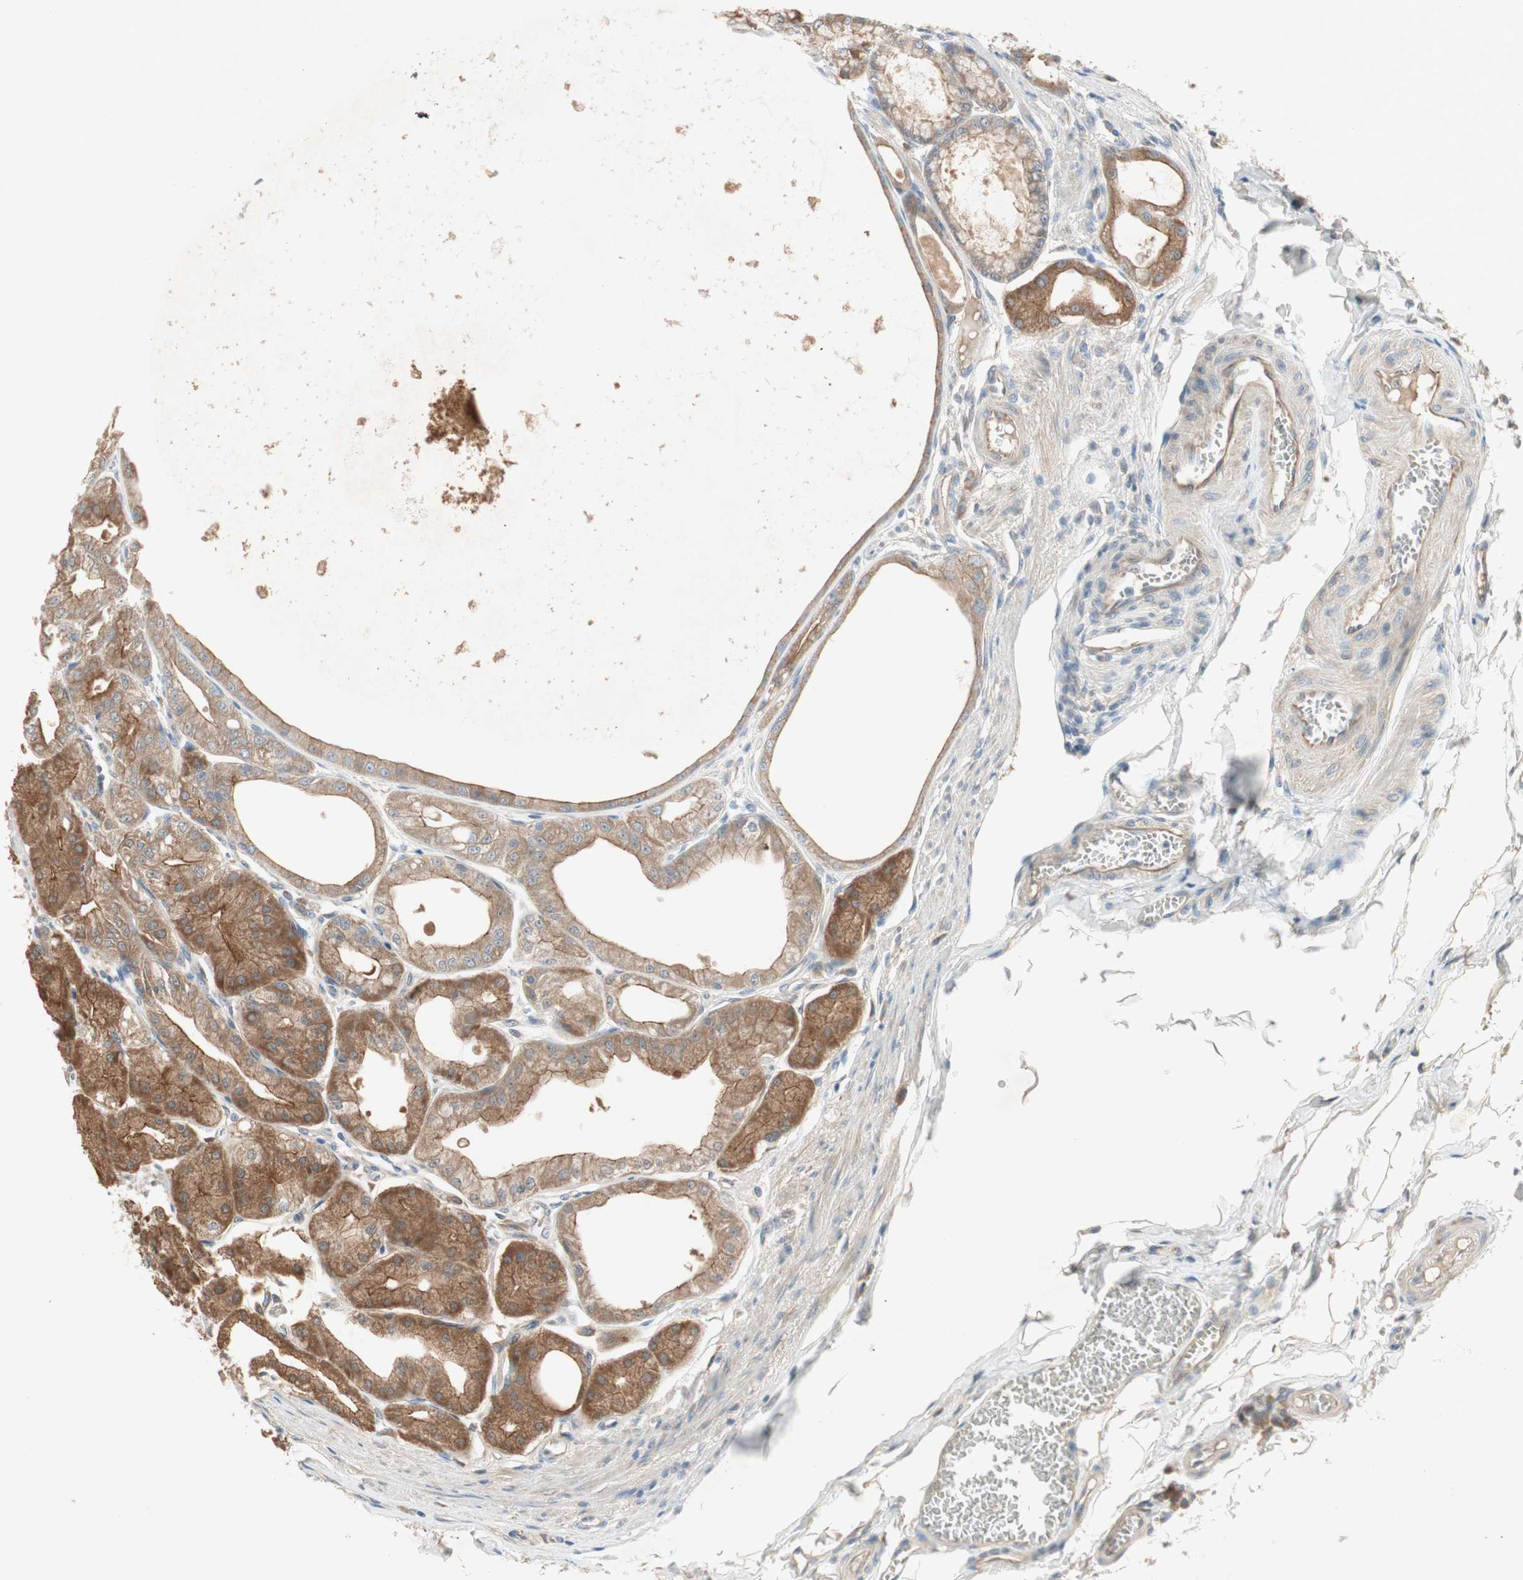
{"staining": {"intensity": "moderate", "quantity": ">75%", "location": "cytoplasmic/membranous"}, "tissue": "stomach", "cell_type": "Glandular cells", "image_type": "normal", "snomed": [{"axis": "morphology", "description": "Normal tissue, NOS"}, {"axis": "topography", "description": "Stomach, lower"}], "caption": "Stomach was stained to show a protein in brown. There is medium levels of moderate cytoplasmic/membranous expression in about >75% of glandular cells. The protein of interest is shown in brown color, while the nuclei are stained blue.", "gene": "NCLN", "patient": {"sex": "male", "age": 71}}